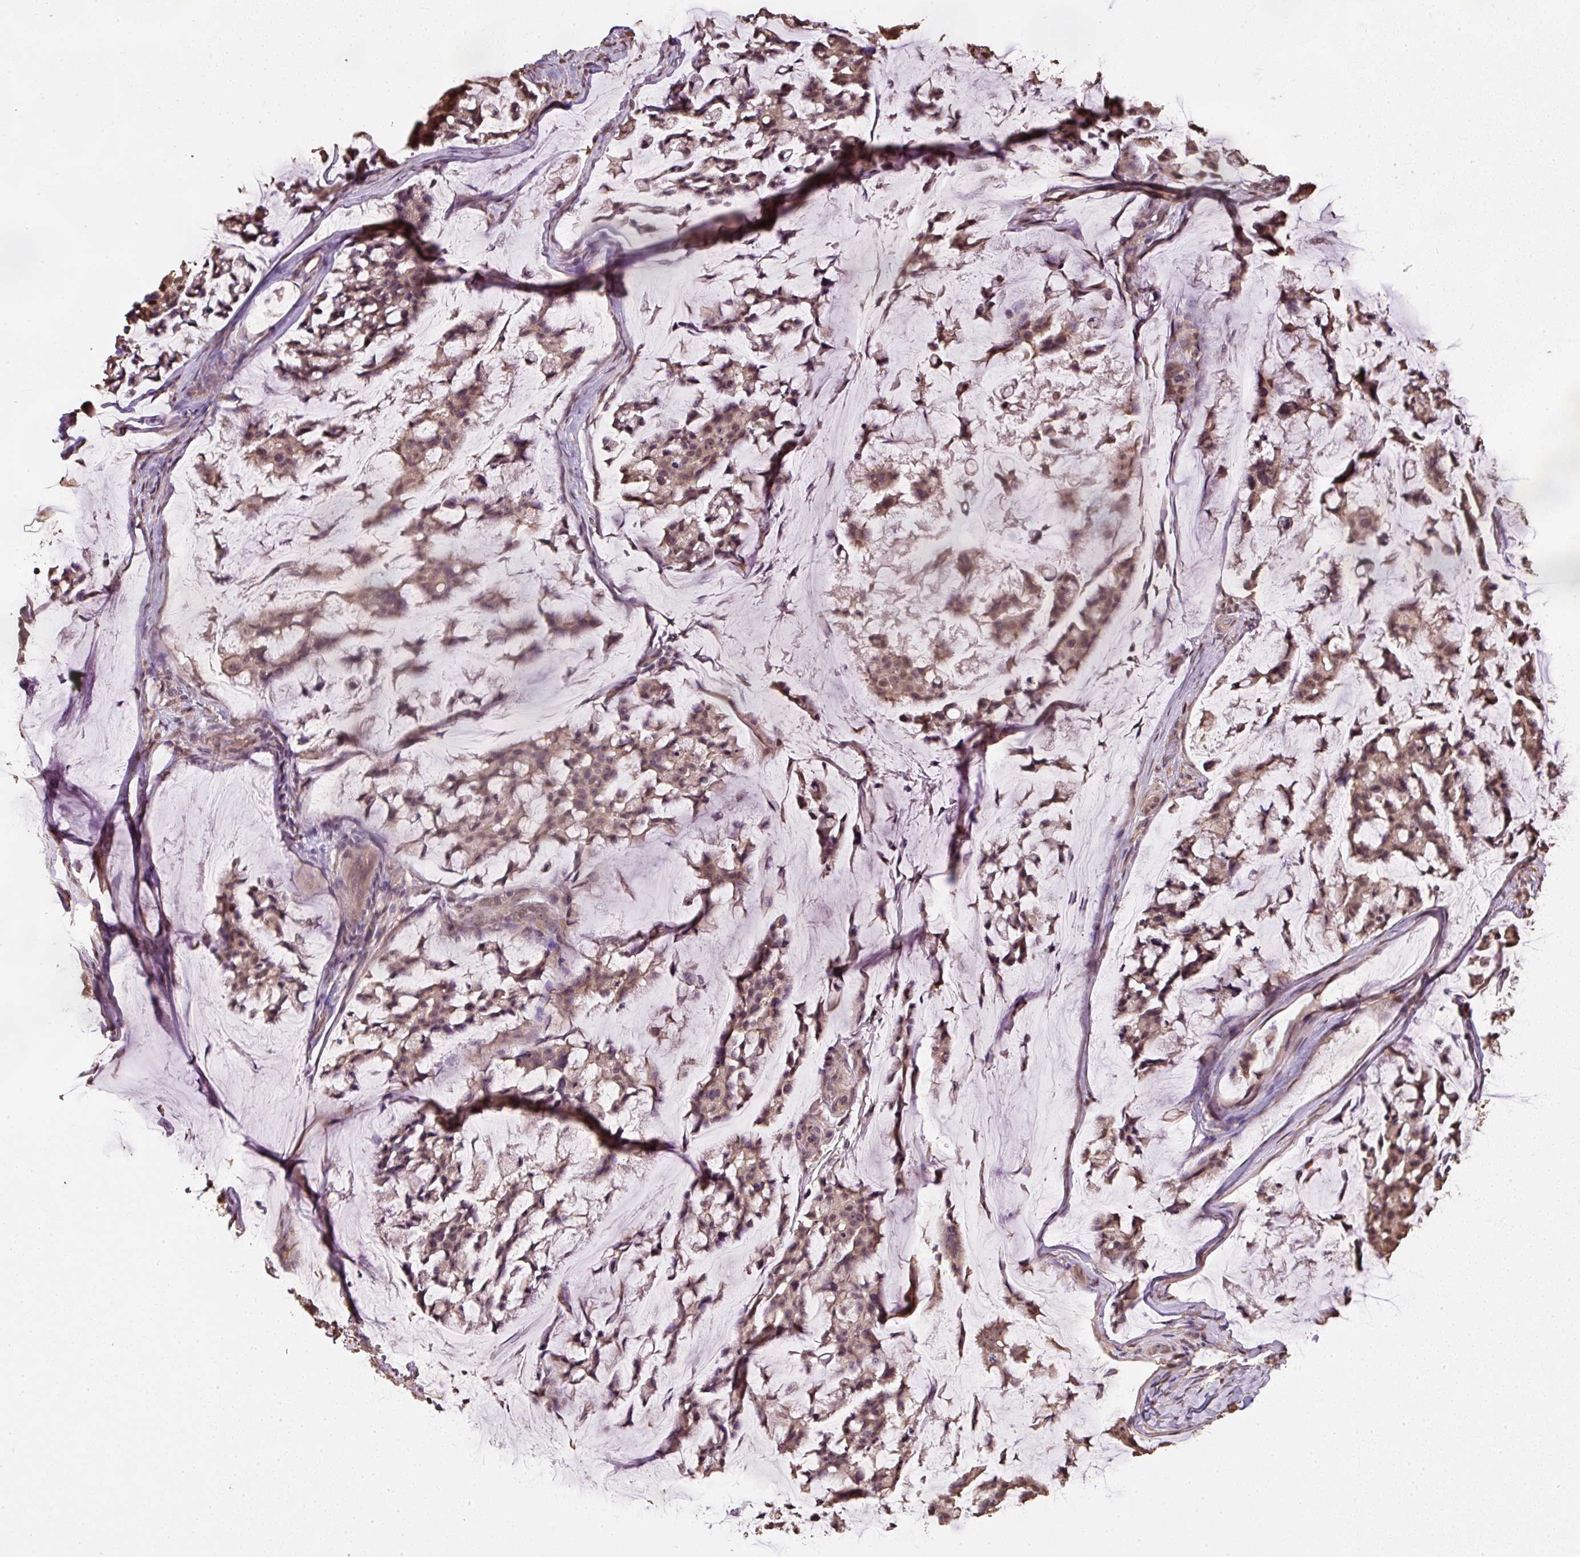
{"staining": {"intensity": "weak", "quantity": ">75%", "location": "cytoplasmic/membranous,nuclear"}, "tissue": "stomach cancer", "cell_type": "Tumor cells", "image_type": "cancer", "snomed": [{"axis": "morphology", "description": "Adenocarcinoma, NOS"}, {"axis": "topography", "description": "Stomach, lower"}], "caption": "Immunohistochemistry (IHC) histopathology image of neoplastic tissue: human stomach cancer stained using immunohistochemistry (IHC) reveals low levels of weak protein expression localized specifically in the cytoplasmic/membranous and nuclear of tumor cells, appearing as a cytoplasmic/membranous and nuclear brown color.", "gene": "TMEM170B", "patient": {"sex": "male", "age": 67}}